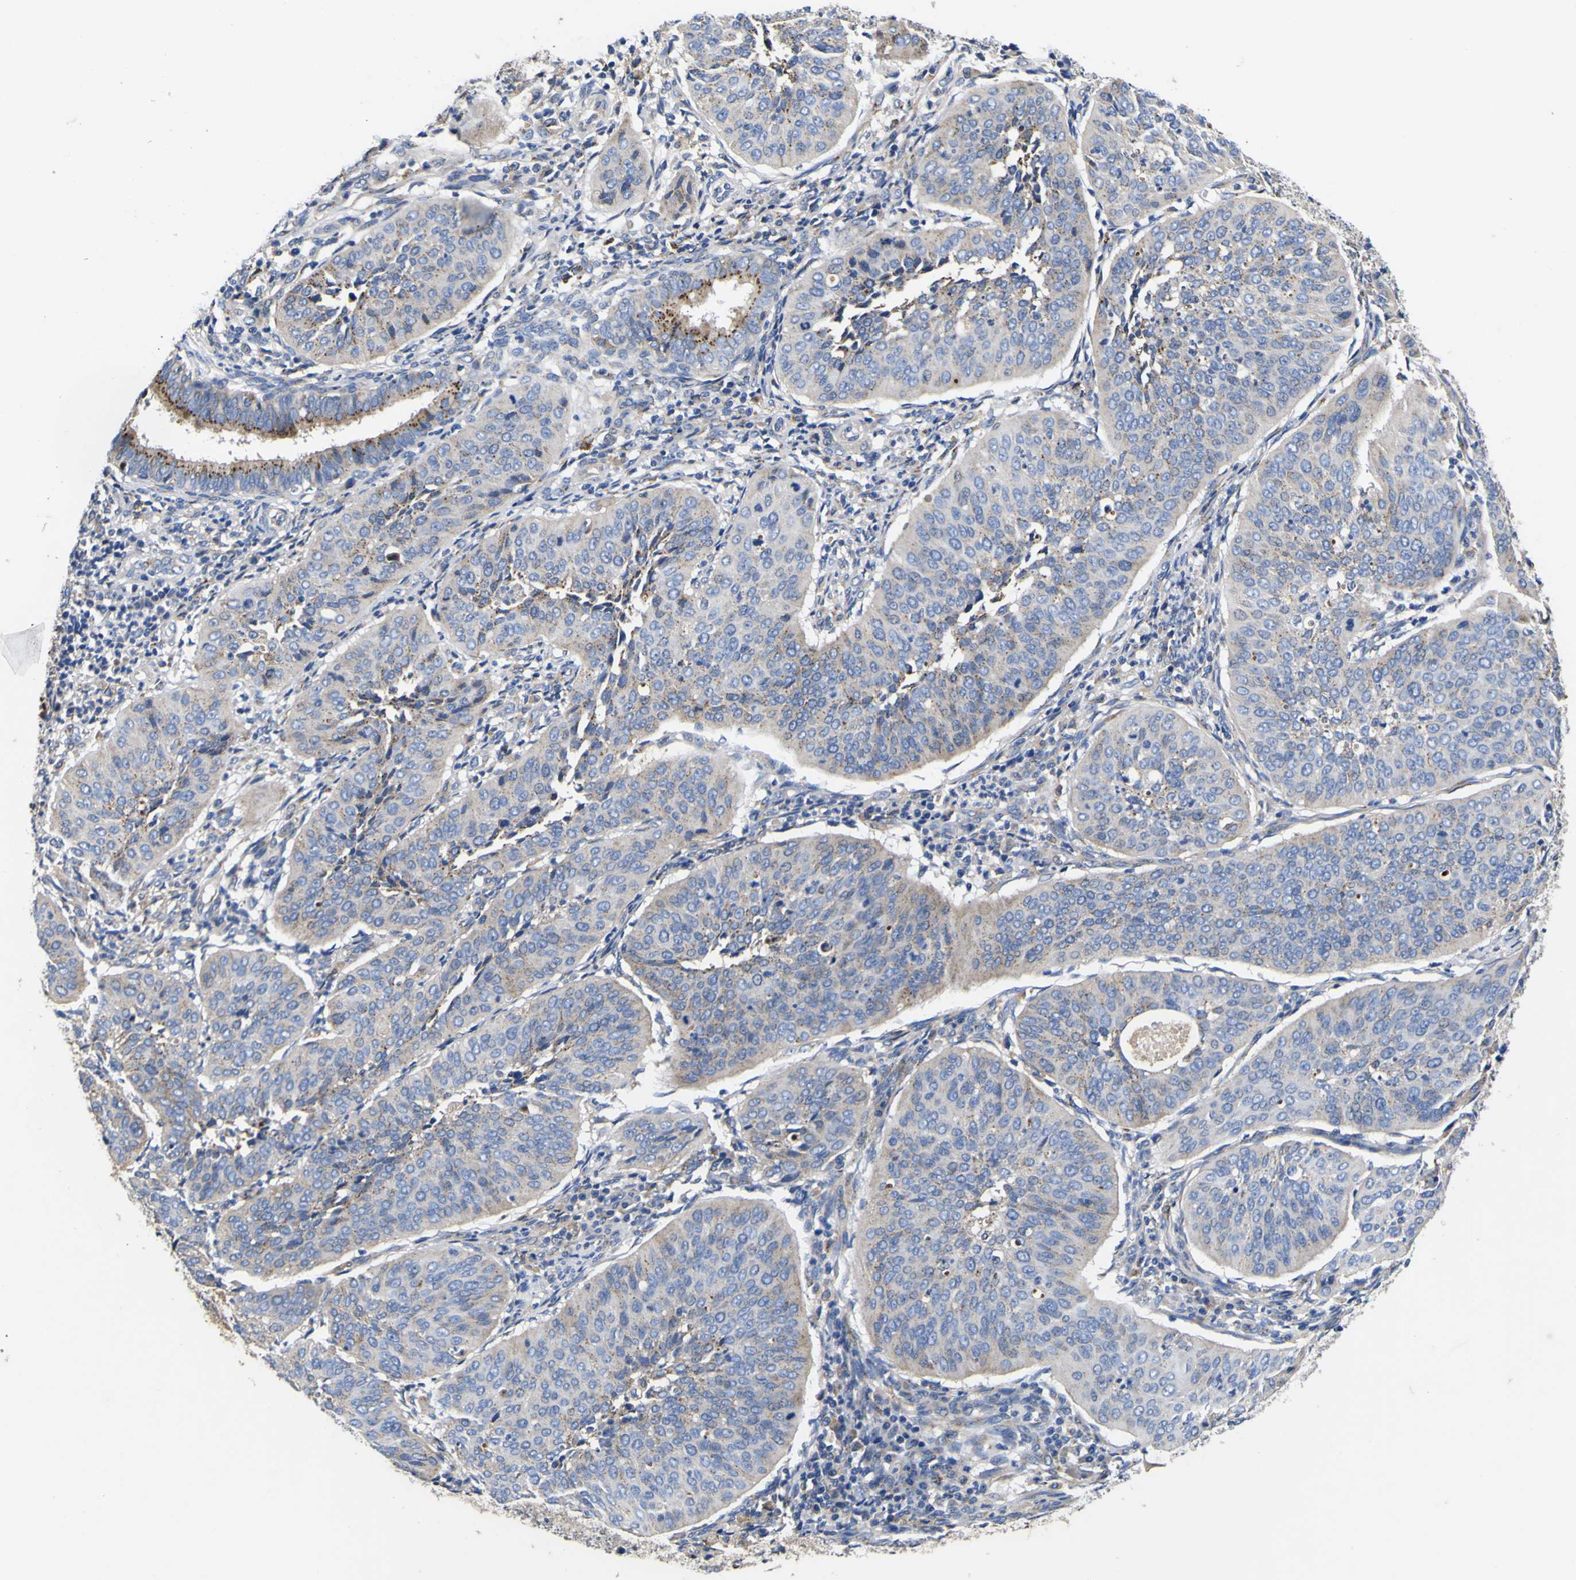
{"staining": {"intensity": "weak", "quantity": "25%-75%", "location": "cytoplasmic/membranous"}, "tissue": "cervical cancer", "cell_type": "Tumor cells", "image_type": "cancer", "snomed": [{"axis": "morphology", "description": "Normal tissue, NOS"}, {"axis": "morphology", "description": "Squamous cell carcinoma, NOS"}, {"axis": "topography", "description": "Cervix"}], "caption": "A micrograph of human squamous cell carcinoma (cervical) stained for a protein reveals weak cytoplasmic/membranous brown staining in tumor cells. The staining was performed using DAB (3,3'-diaminobenzidine), with brown indicating positive protein expression. Nuclei are stained blue with hematoxylin.", "gene": "COA1", "patient": {"sex": "female", "age": 39}}